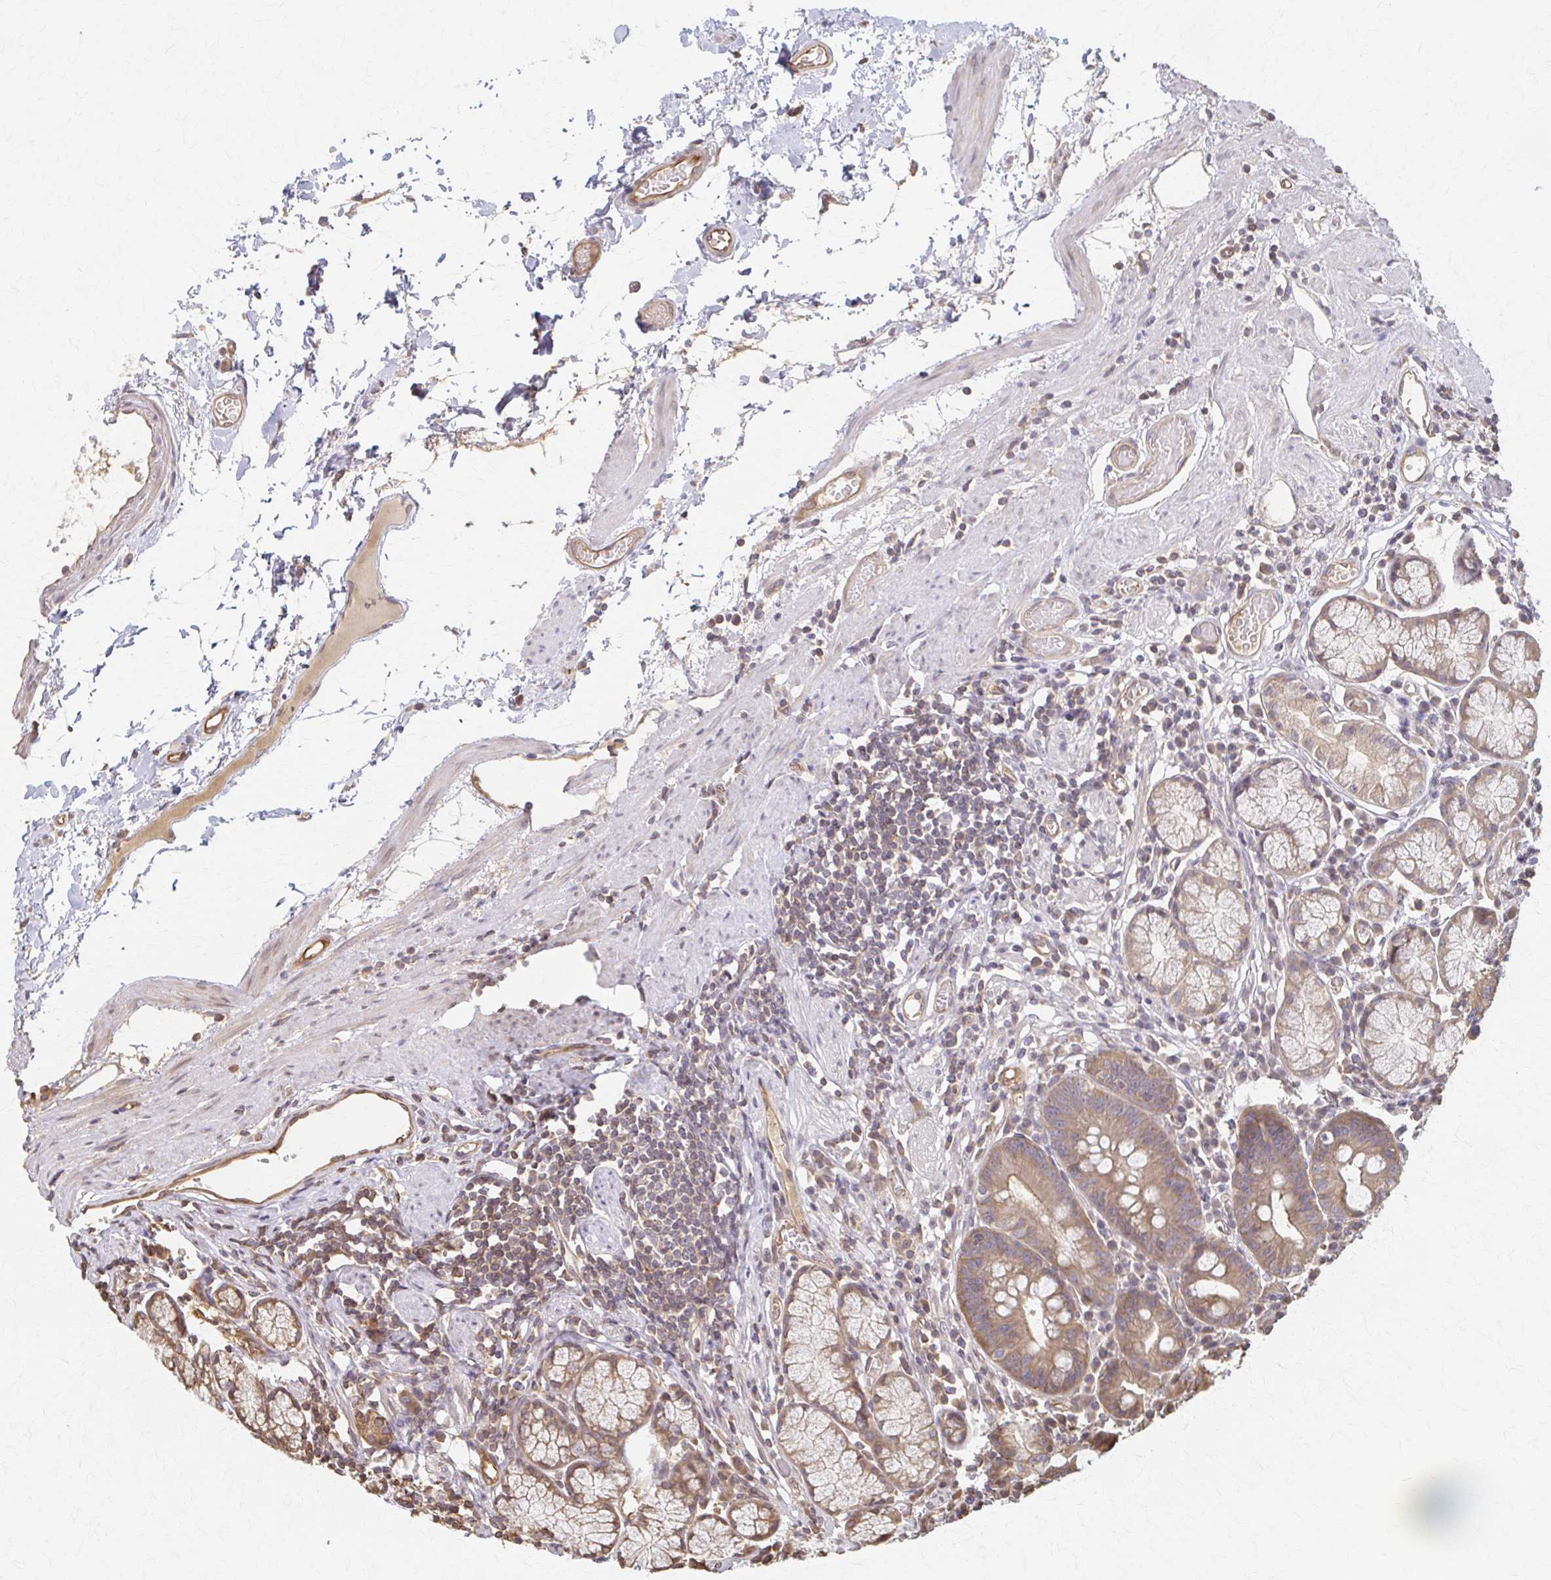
{"staining": {"intensity": "moderate", "quantity": ">75%", "location": "cytoplasmic/membranous"}, "tissue": "stomach", "cell_type": "Glandular cells", "image_type": "normal", "snomed": [{"axis": "morphology", "description": "Normal tissue, NOS"}, {"axis": "topography", "description": "Stomach"}], "caption": "The micrograph exhibits immunohistochemical staining of unremarkable stomach. There is moderate cytoplasmic/membranous positivity is present in about >75% of glandular cells. The staining was performed using DAB (3,3'-diaminobenzidine) to visualize the protein expression in brown, while the nuclei were stained in blue with hematoxylin (Magnification: 20x).", "gene": "ARHGAP35", "patient": {"sex": "male", "age": 55}}